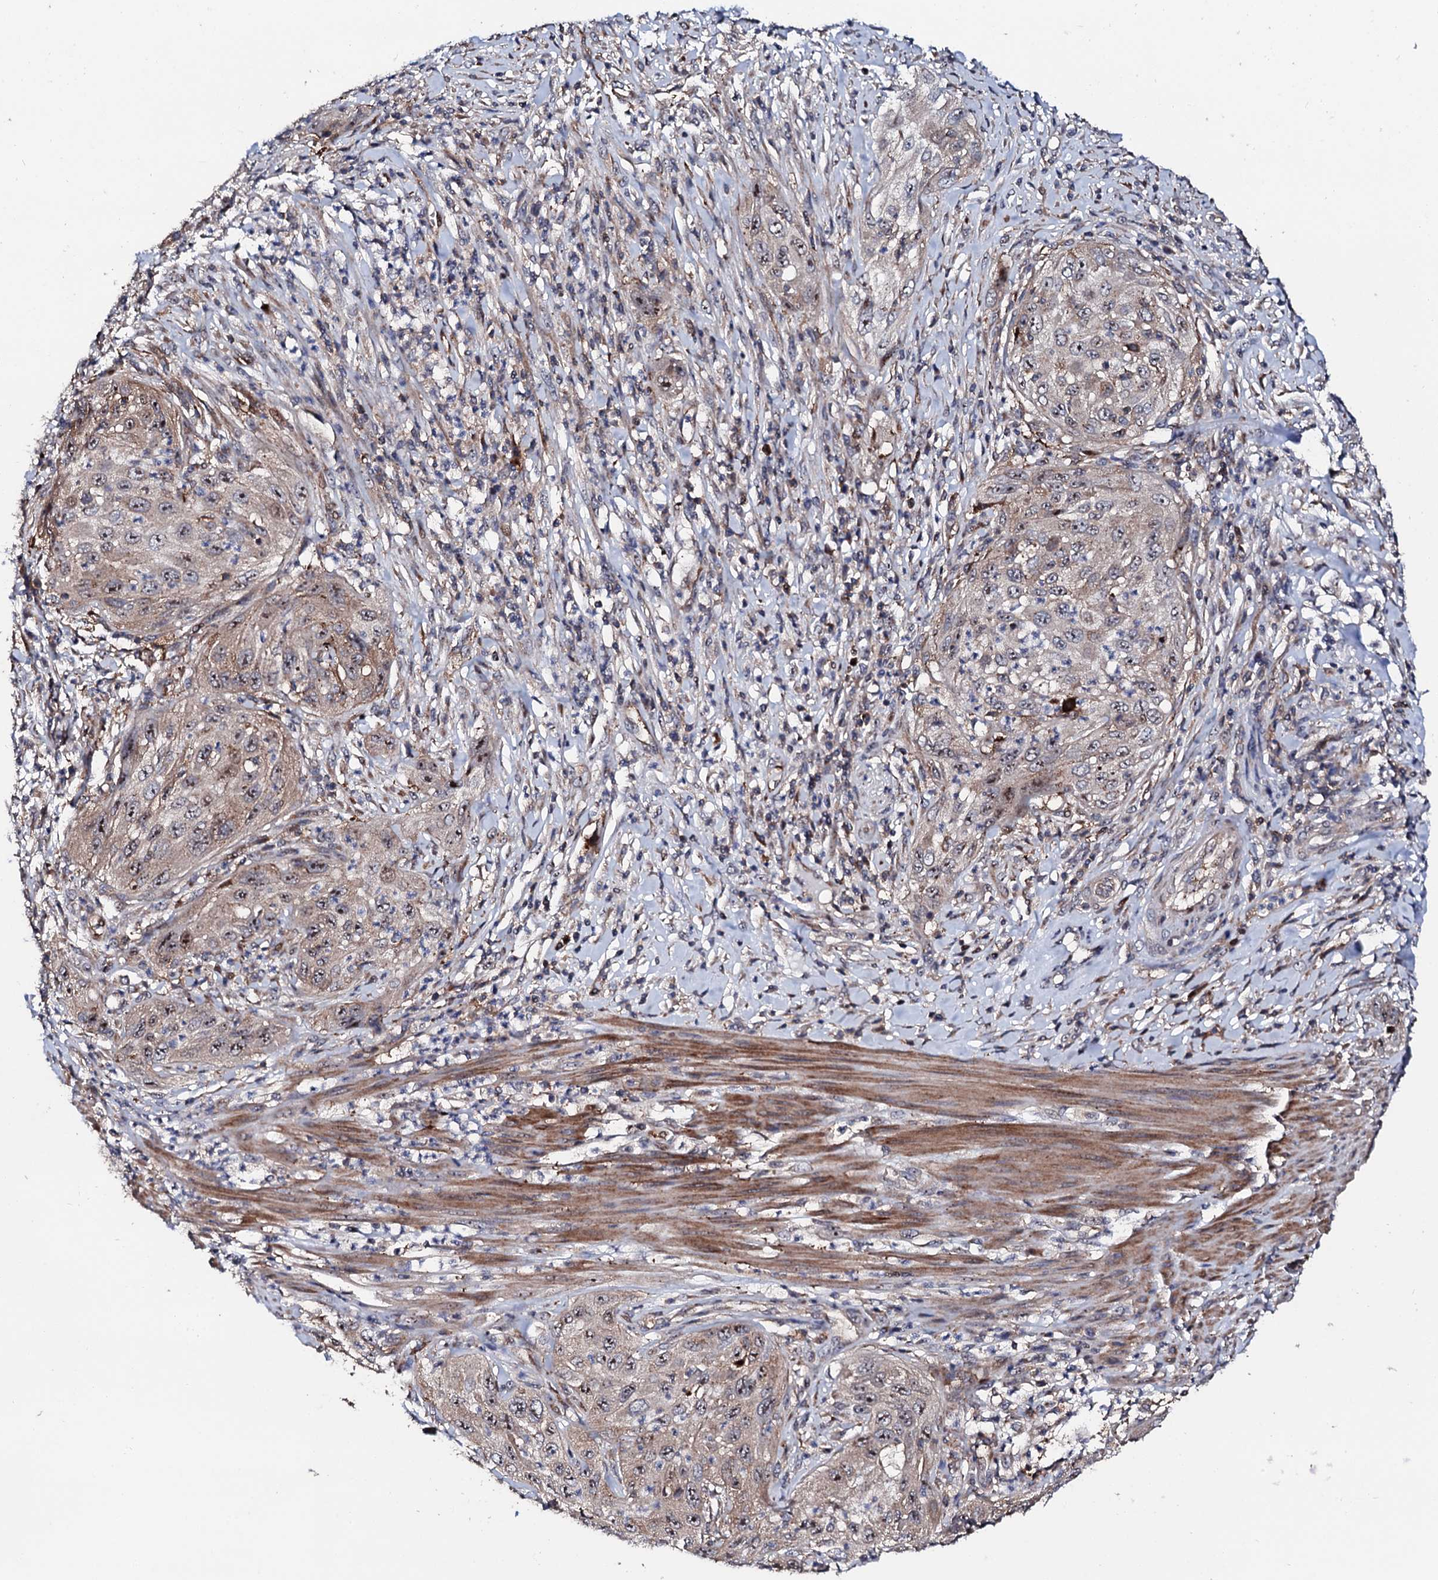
{"staining": {"intensity": "moderate", "quantity": "<25%", "location": "cytoplasmic/membranous,nuclear"}, "tissue": "cervical cancer", "cell_type": "Tumor cells", "image_type": "cancer", "snomed": [{"axis": "morphology", "description": "Squamous cell carcinoma, NOS"}, {"axis": "topography", "description": "Cervix"}], "caption": "Human cervical cancer stained with a brown dye displays moderate cytoplasmic/membranous and nuclear positive positivity in about <25% of tumor cells.", "gene": "GTPBP4", "patient": {"sex": "female", "age": 42}}